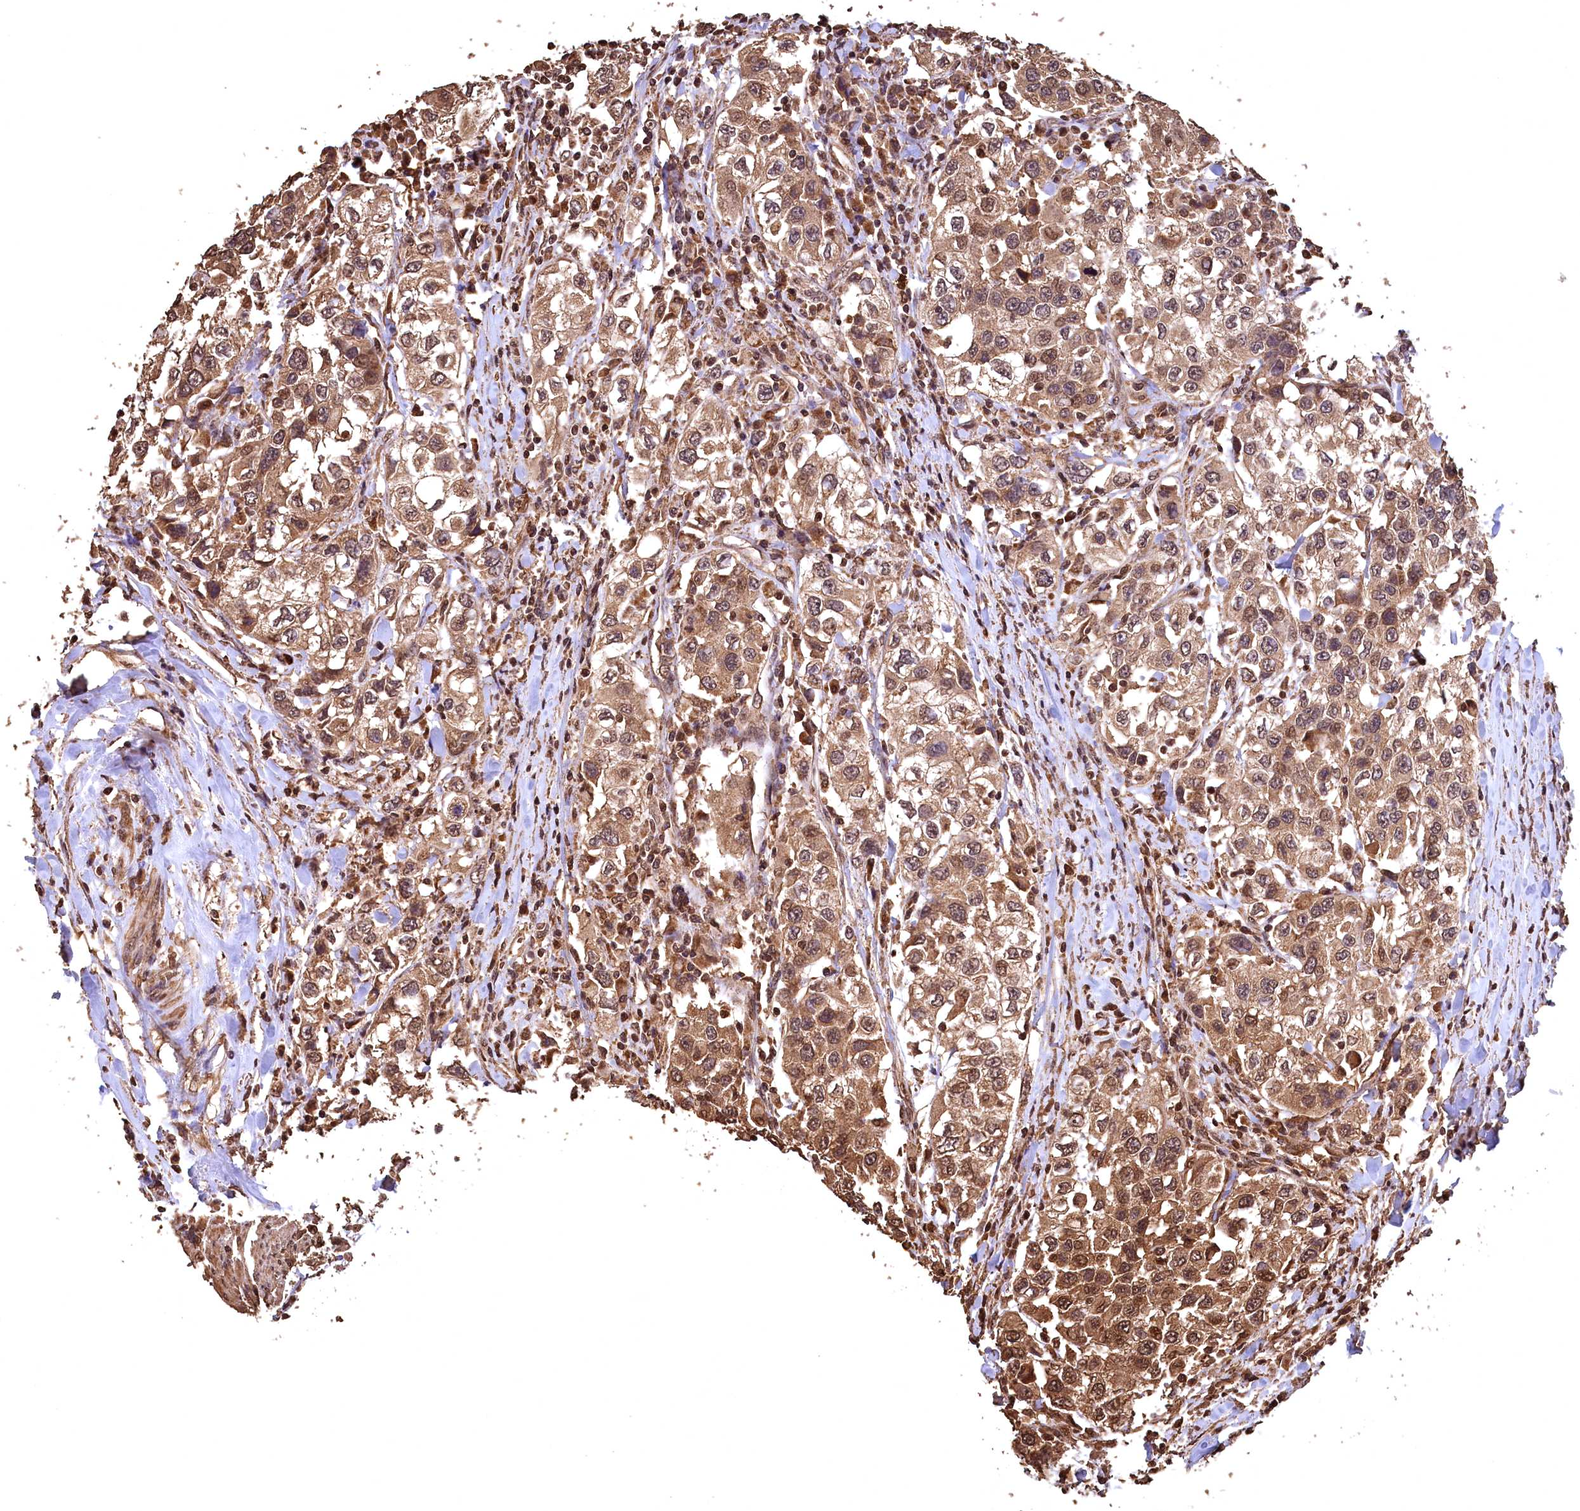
{"staining": {"intensity": "moderate", "quantity": ">75%", "location": "cytoplasmic/membranous,nuclear"}, "tissue": "urothelial cancer", "cell_type": "Tumor cells", "image_type": "cancer", "snomed": [{"axis": "morphology", "description": "Urothelial carcinoma, High grade"}, {"axis": "topography", "description": "Urinary bladder"}], "caption": "The micrograph reveals immunohistochemical staining of high-grade urothelial carcinoma. There is moderate cytoplasmic/membranous and nuclear positivity is seen in approximately >75% of tumor cells. (Stains: DAB in brown, nuclei in blue, Microscopy: brightfield microscopy at high magnification).", "gene": "CEP57L1", "patient": {"sex": "female", "age": 80}}